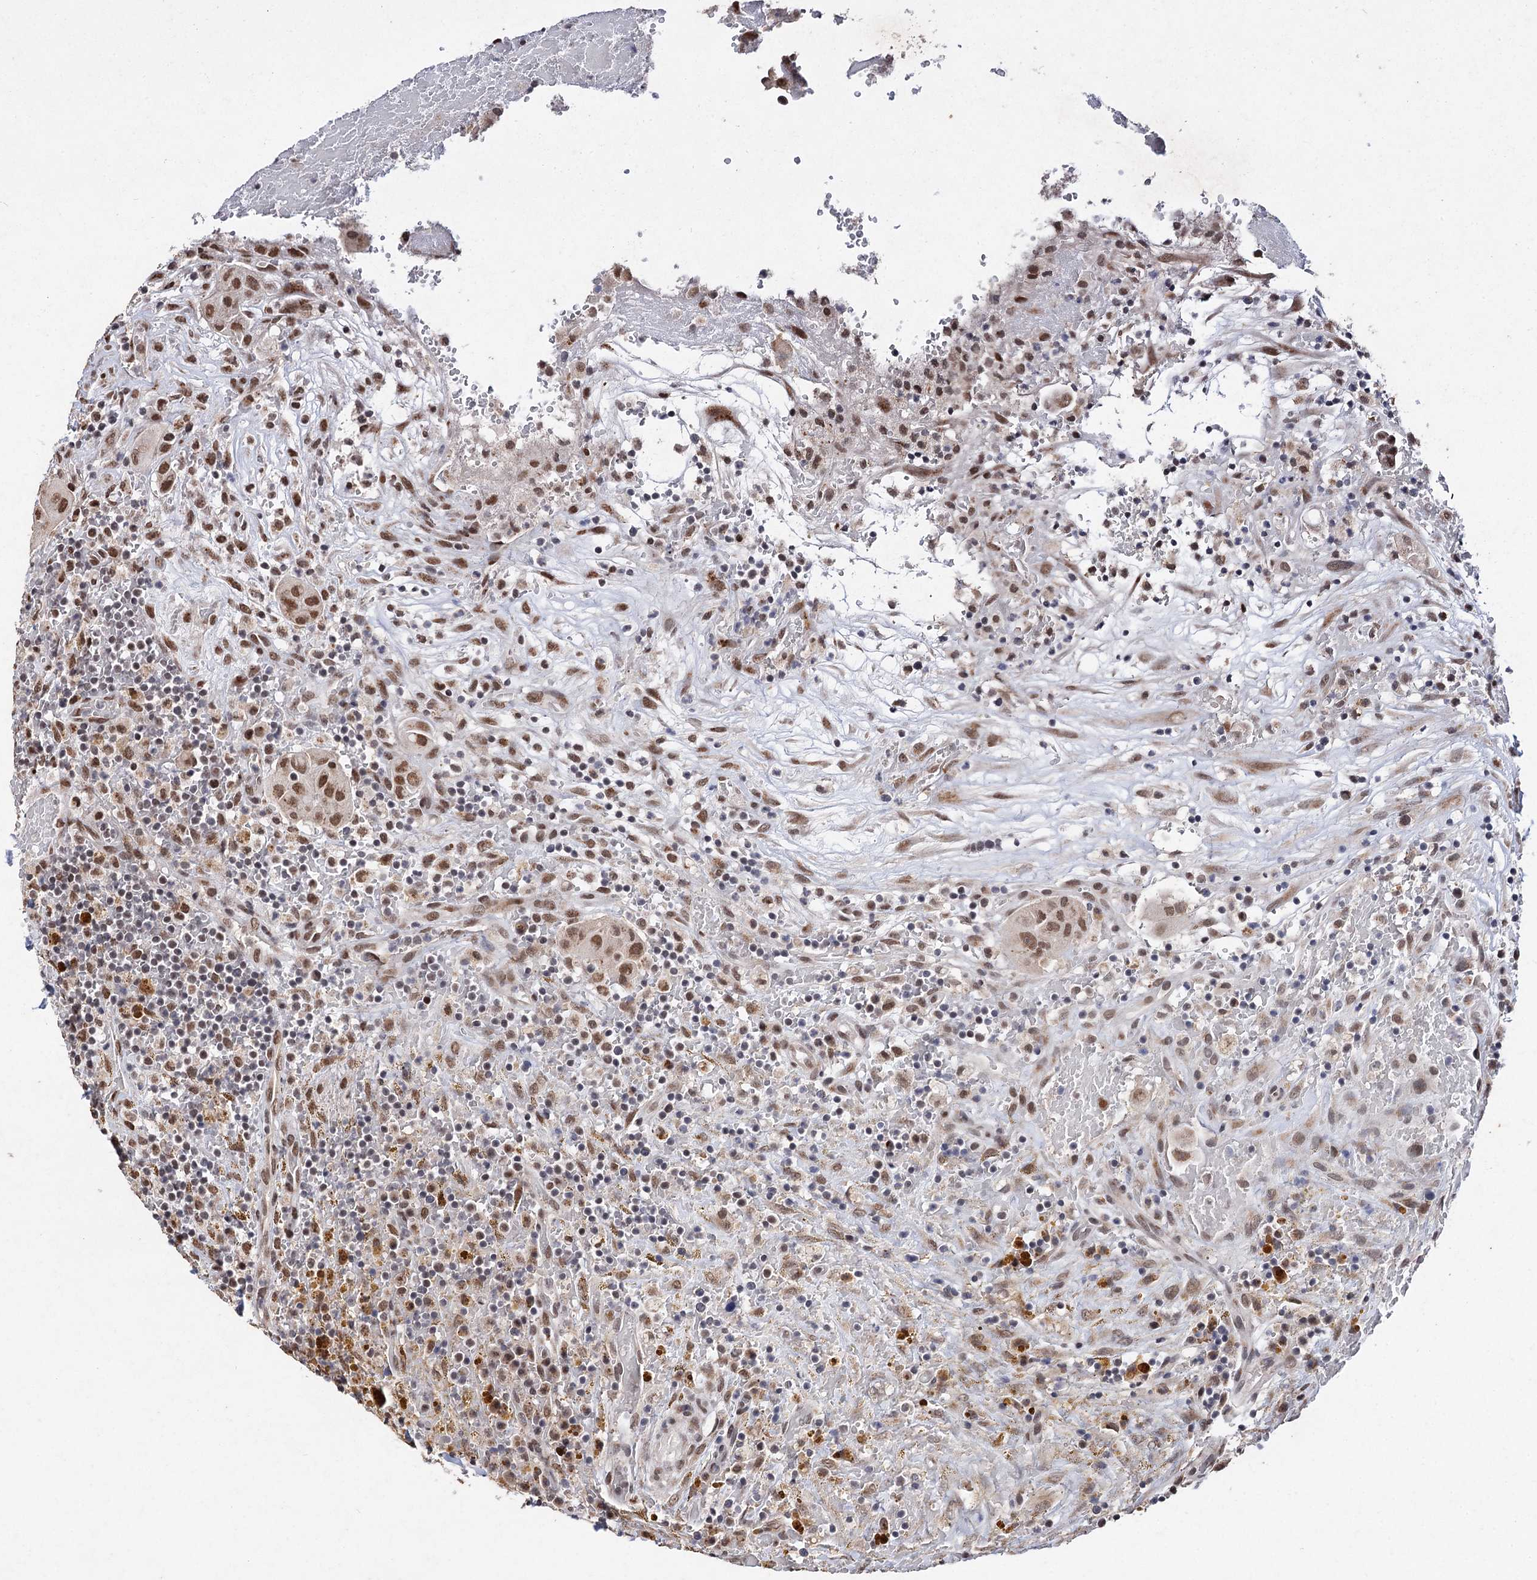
{"staining": {"intensity": "moderate", "quantity": "25%-75%", "location": "nuclear"}, "tissue": "thyroid cancer", "cell_type": "Tumor cells", "image_type": "cancer", "snomed": [{"axis": "morphology", "description": "Papillary adenocarcinoma, NOS"}, {"axis": "topography", "description": "Thyroid gland"}], "caption": "A high-resolution image shows immunohistochemistry (IHC) staining of papillary adenocarcinoma (thyroid), which exhibits moderate nuclear positivity in about 25%-75% of tumor cells.", "gene": "MATR3", "patient": {"sex": "male", "age": 77}}